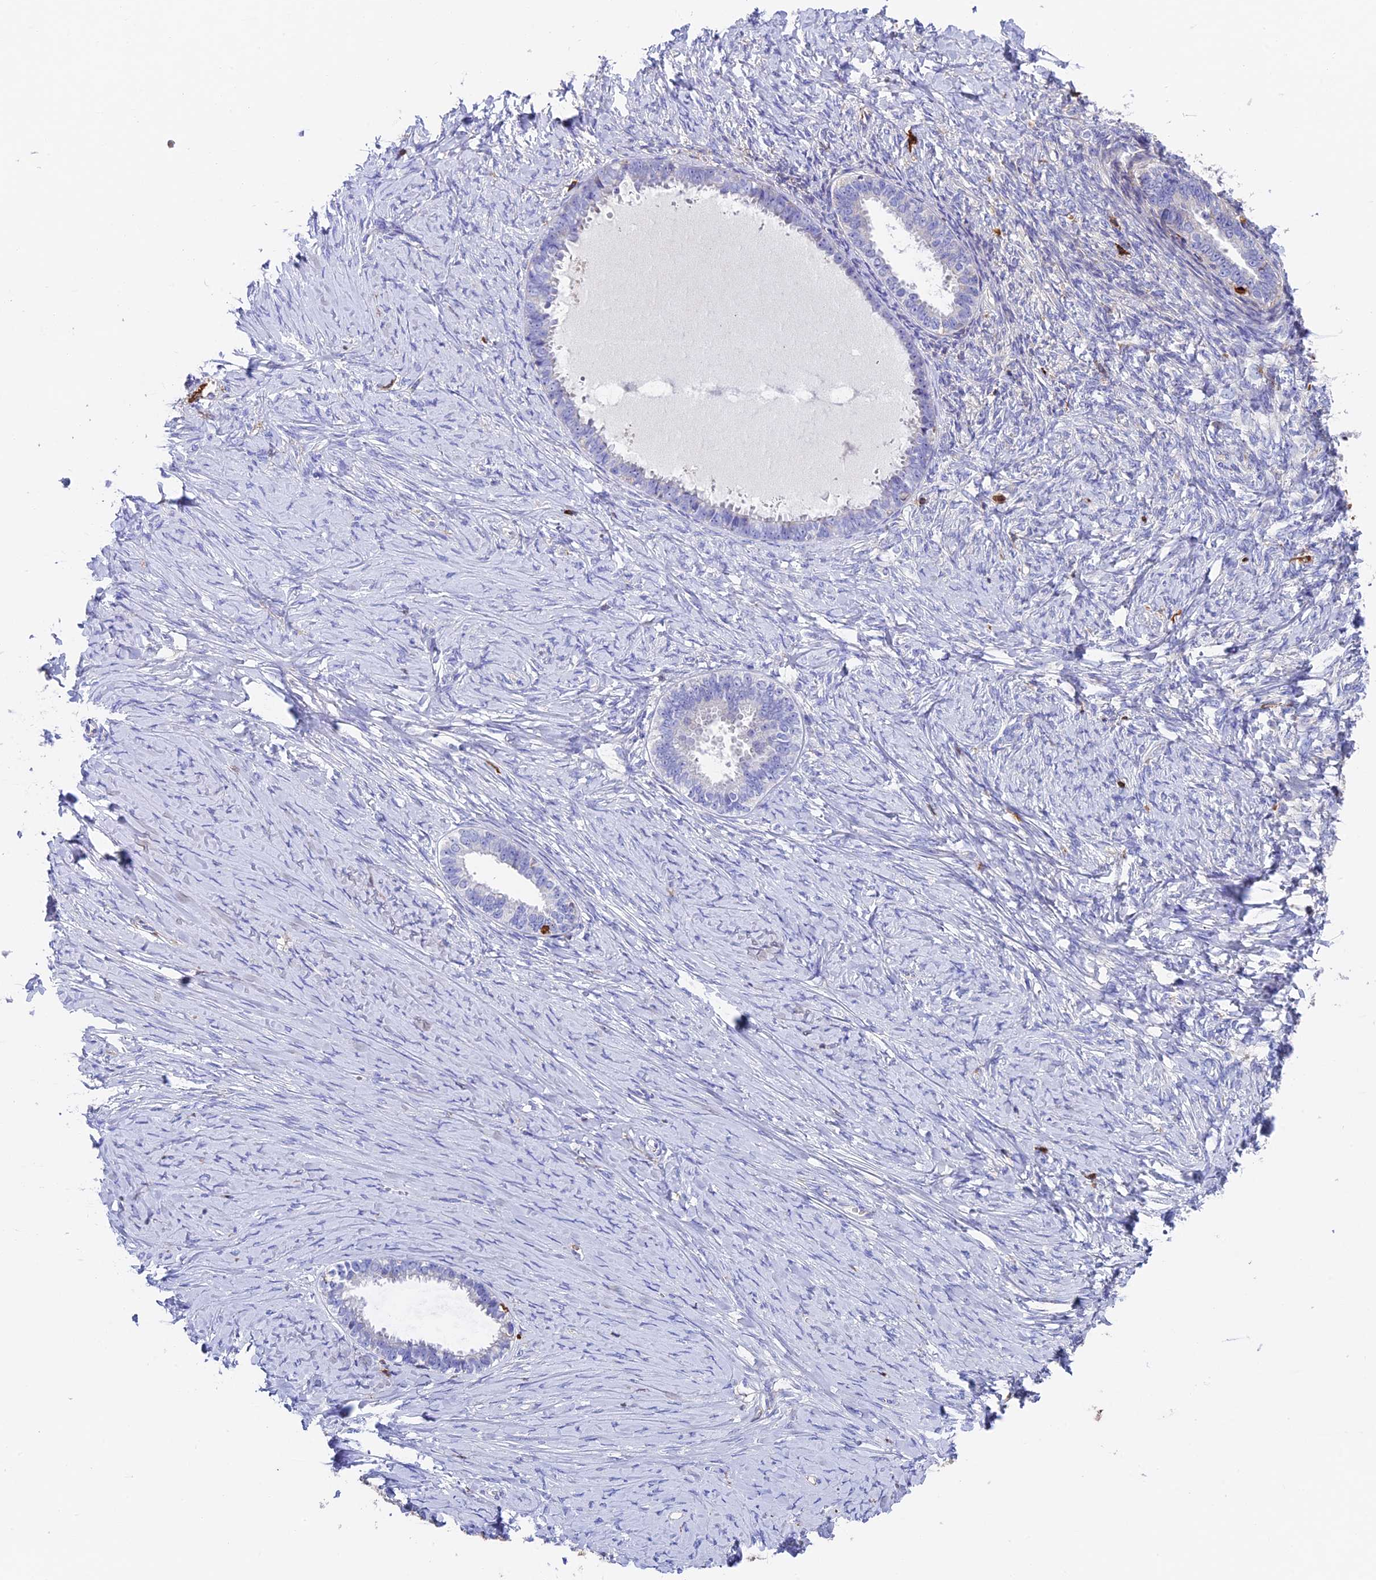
{"staining": {"intensity": "negative", "quantity": "none", "location": "none"}, "tissue": "ovarian cancer", "cell_type": "Tumor cells", "image_type": "cancer", "snomed": [{"axis": "morphology", "description": "Cystadenocarcinoma, serous, NOS"}, {"axis": "topography", "description": "Ovary"}], "caption": "Ovarian cancer (serous cystadenocarcinoma) was stained to show a protein in brown. There is no significant staining in tumor cells. (DAB (3,3'-diaminobenzidine) immunohistochemistry (IHC), high magnification).", "gene": "ADAT1", "patient": {"sex": "female", "age": 79}}